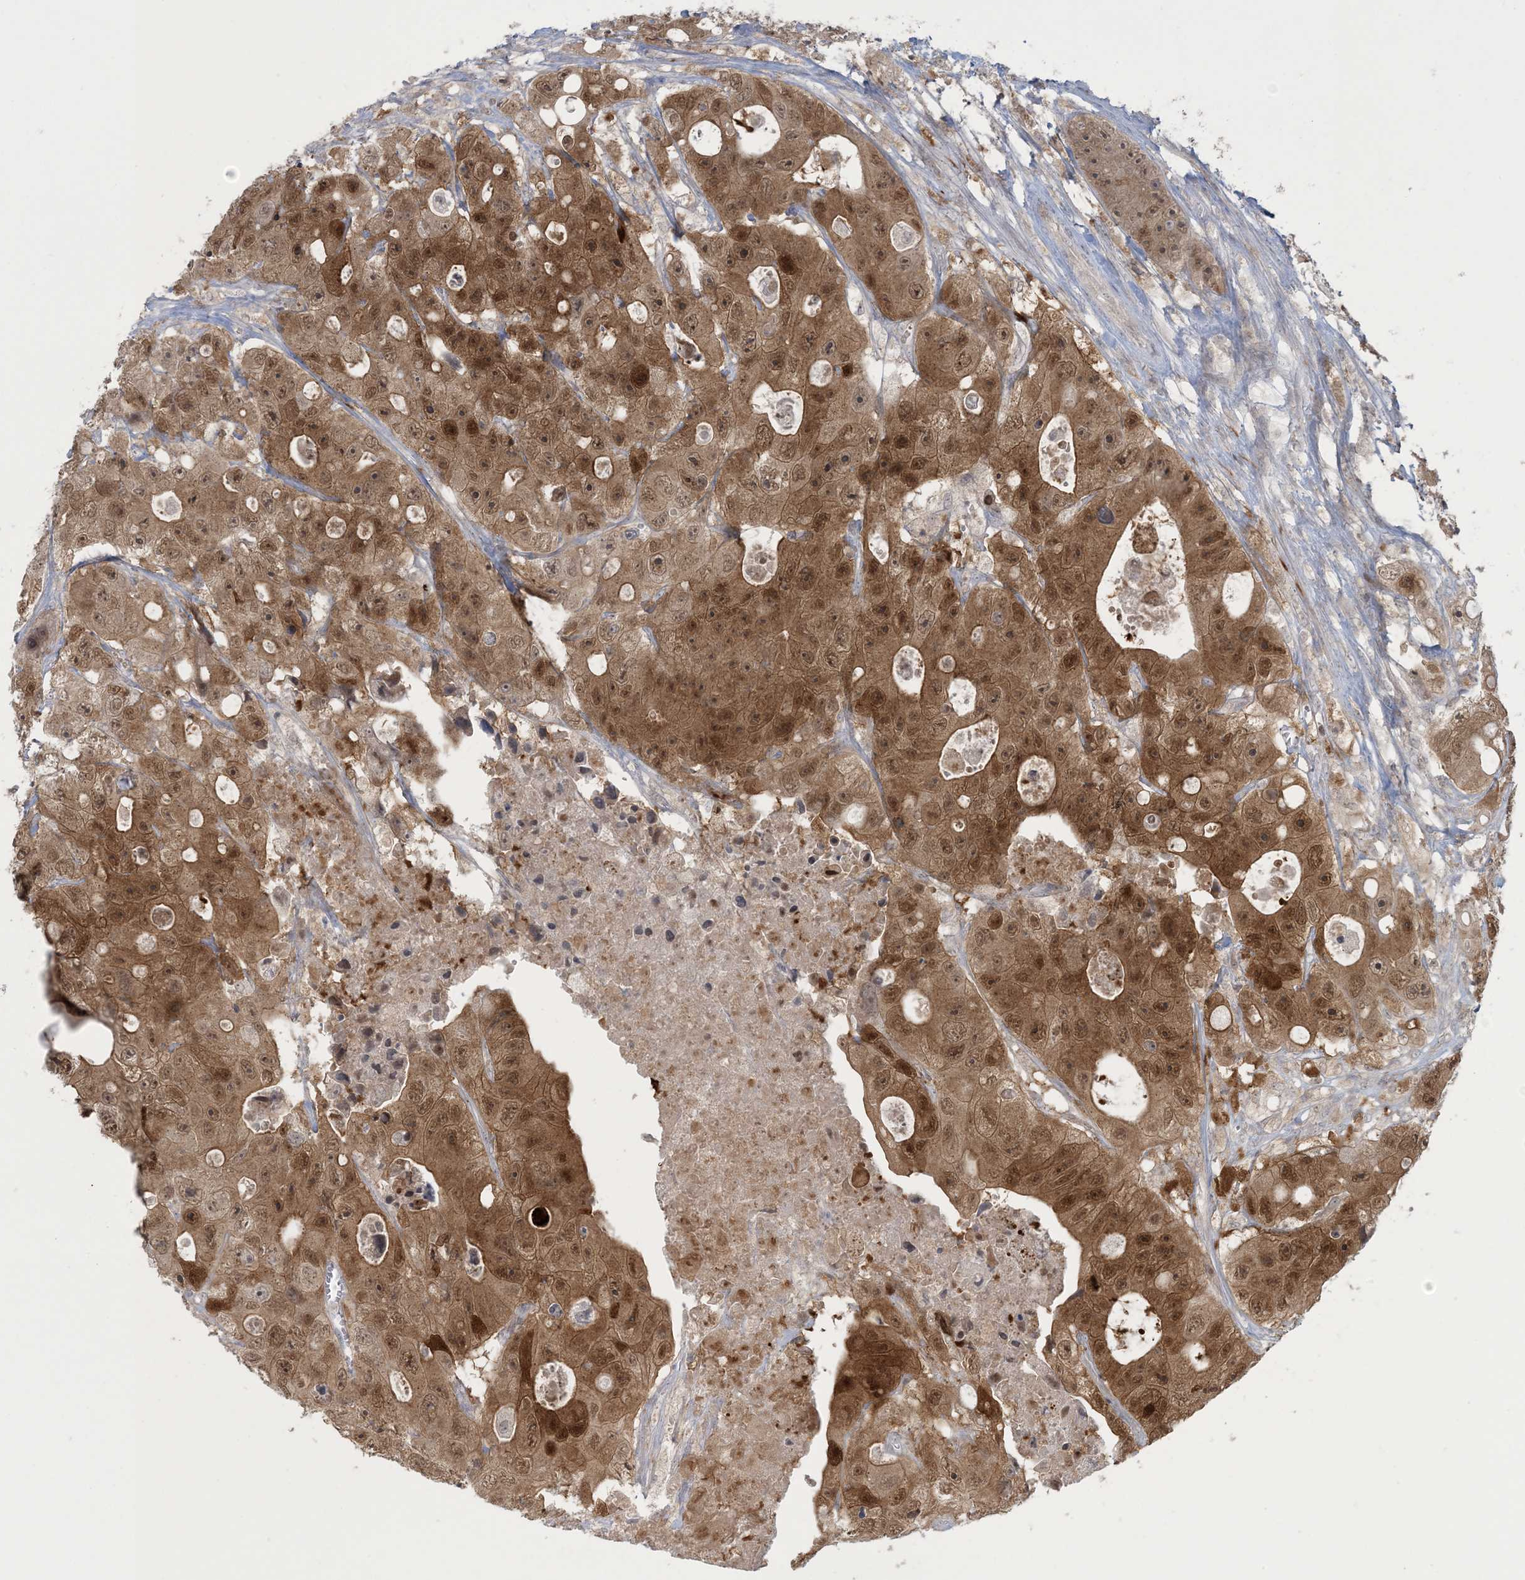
{"staining": {"intensity": "moderate", "quantity": ">75%", "location": "cytoplasmic/membranous,nuclear"}, "tissue": "colorectal cancer", "cell_type": "Tumor cells", "image_type": "cancer", "snomed": [{"axis": "morphology", "description": "Adenocarcinoma, NOS"}, {"axis": "topography", "description": "Colon"}], "caption": "This histopathology image shows immunohistochemistry staining of colorectal cancer, with medium moderate cytoplasmic/membranous and nuclear expression in approximately >75% of tumor cells.", "gene": "NRBP2", "patient": {"sex": "female", "age": 46}}